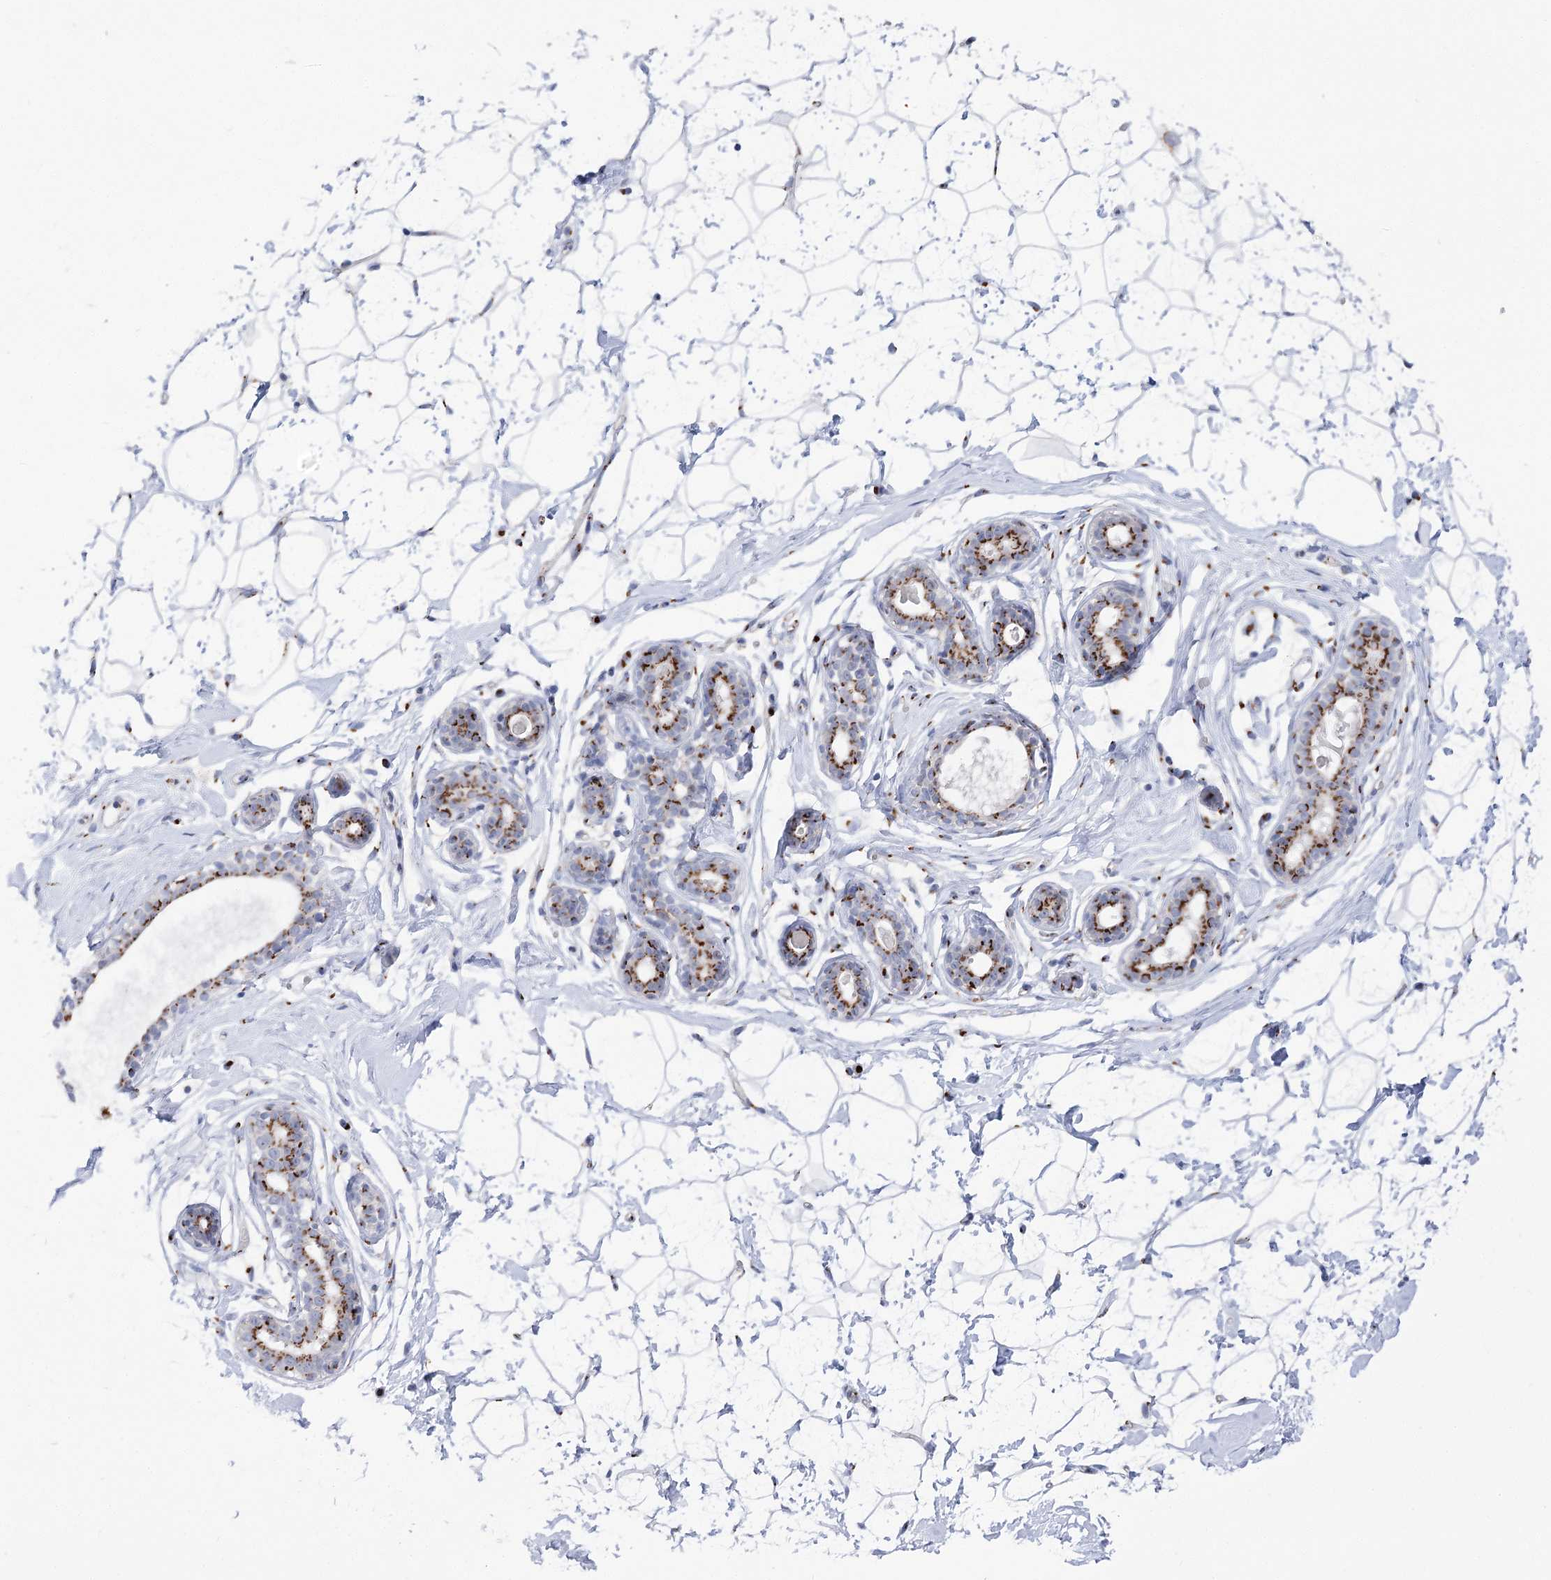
{"staining": {"intensity": "moderate", "quantity": "25%-75%", "location": "cytoplasmic/membranous"}, "tissue": "breast", "cell_type": "Adipocytes", "image_type": "normal", "snomed": [{"axis": "morphology", "description": "Normal tissue, NOS"}, {"axis": "morphology", "description": "Adenoma, NOS"}, {"axis": "topography", "description": "Breast"}], "caption": "Brown immunohistochemical staining in benign human breast exhibits moderate cytoplasmic/membranous positivity in about 25%-75% of adipocytes.", "gene": "TMEM165", "patient": {"sex": "female", "age": 23}}